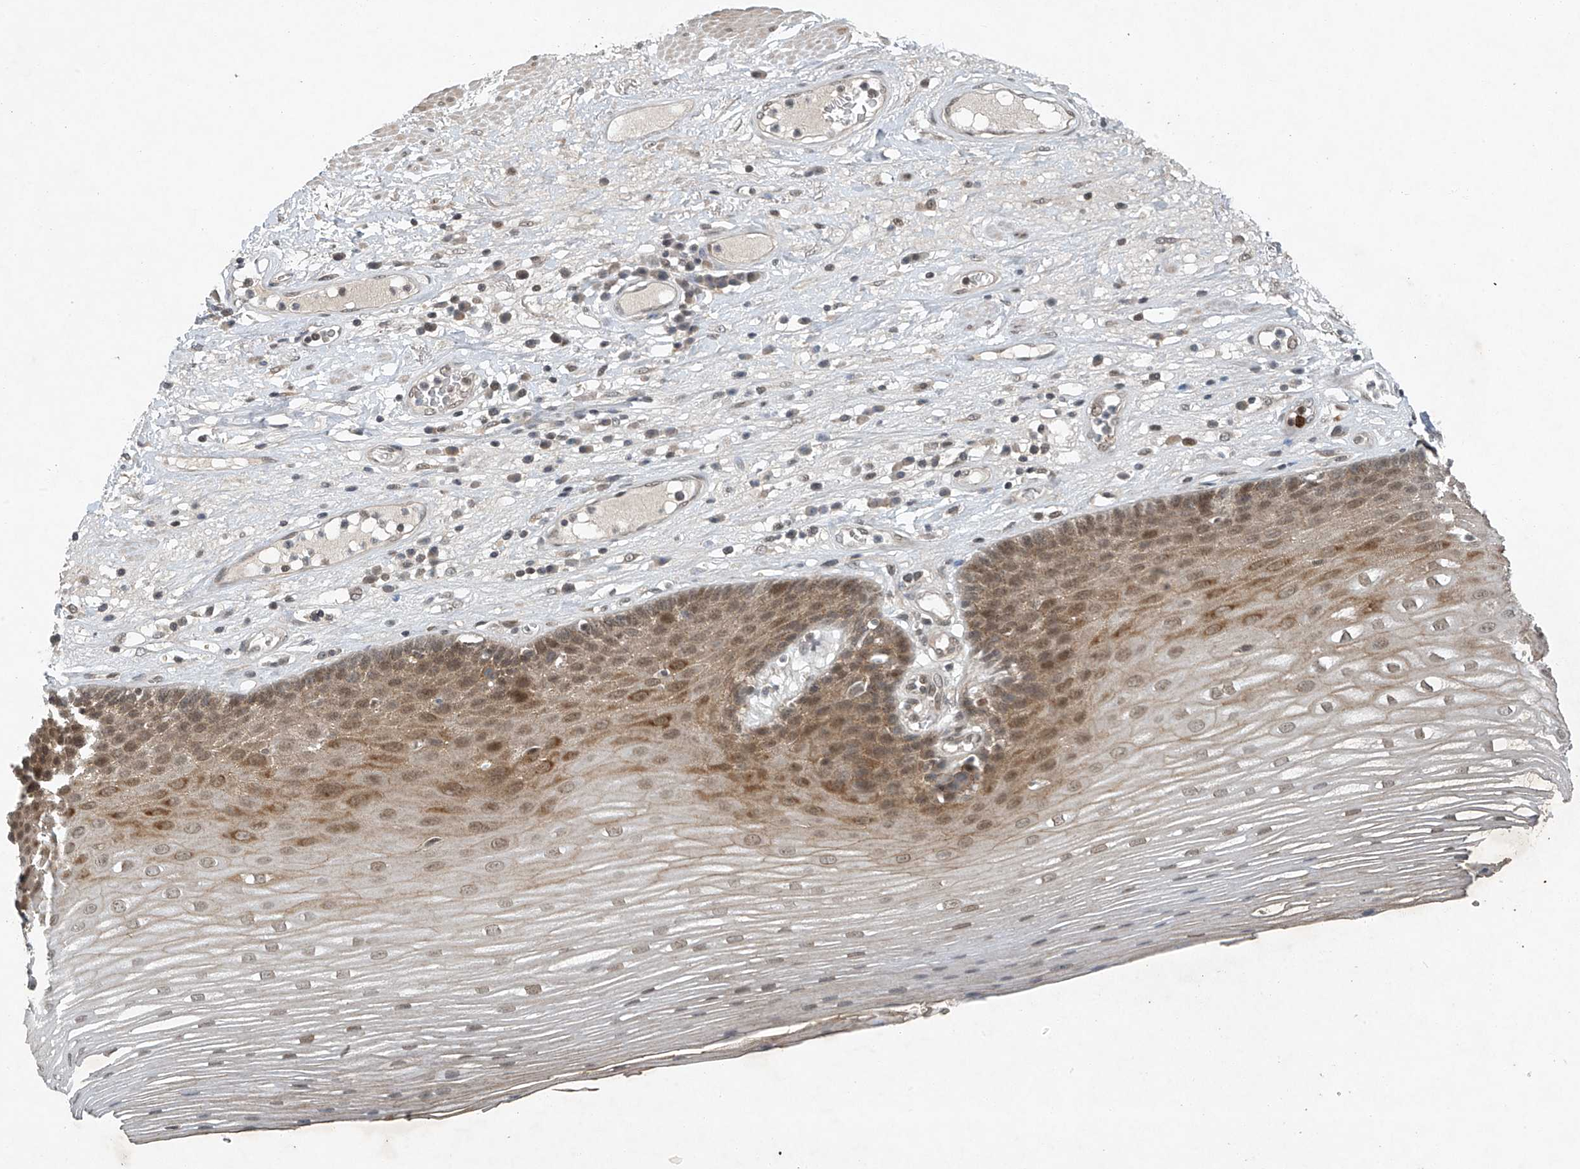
{"staining": {"intensity": "moderate", "quantity": ">75%", "location": "cytoplasmic/membranous,nuclear"}, "tissue": "esophagus", "cell_type": "Squamous epithelial cells", "image_type": "normal", "snomed": [{"axis": "morphology", "description": "Normal tissue, NOS"}, {"axis": "topography", "description": "Esophagus"}], "caption": "Human esophagus stained for a protein (brown) exhibits moderate cytoplasmic/membranous,nuclear positive staining in approximately >75% of squamous epithelial cells.", "gene": "TAF8", "patient": {"sex": "male", "age": 62}}